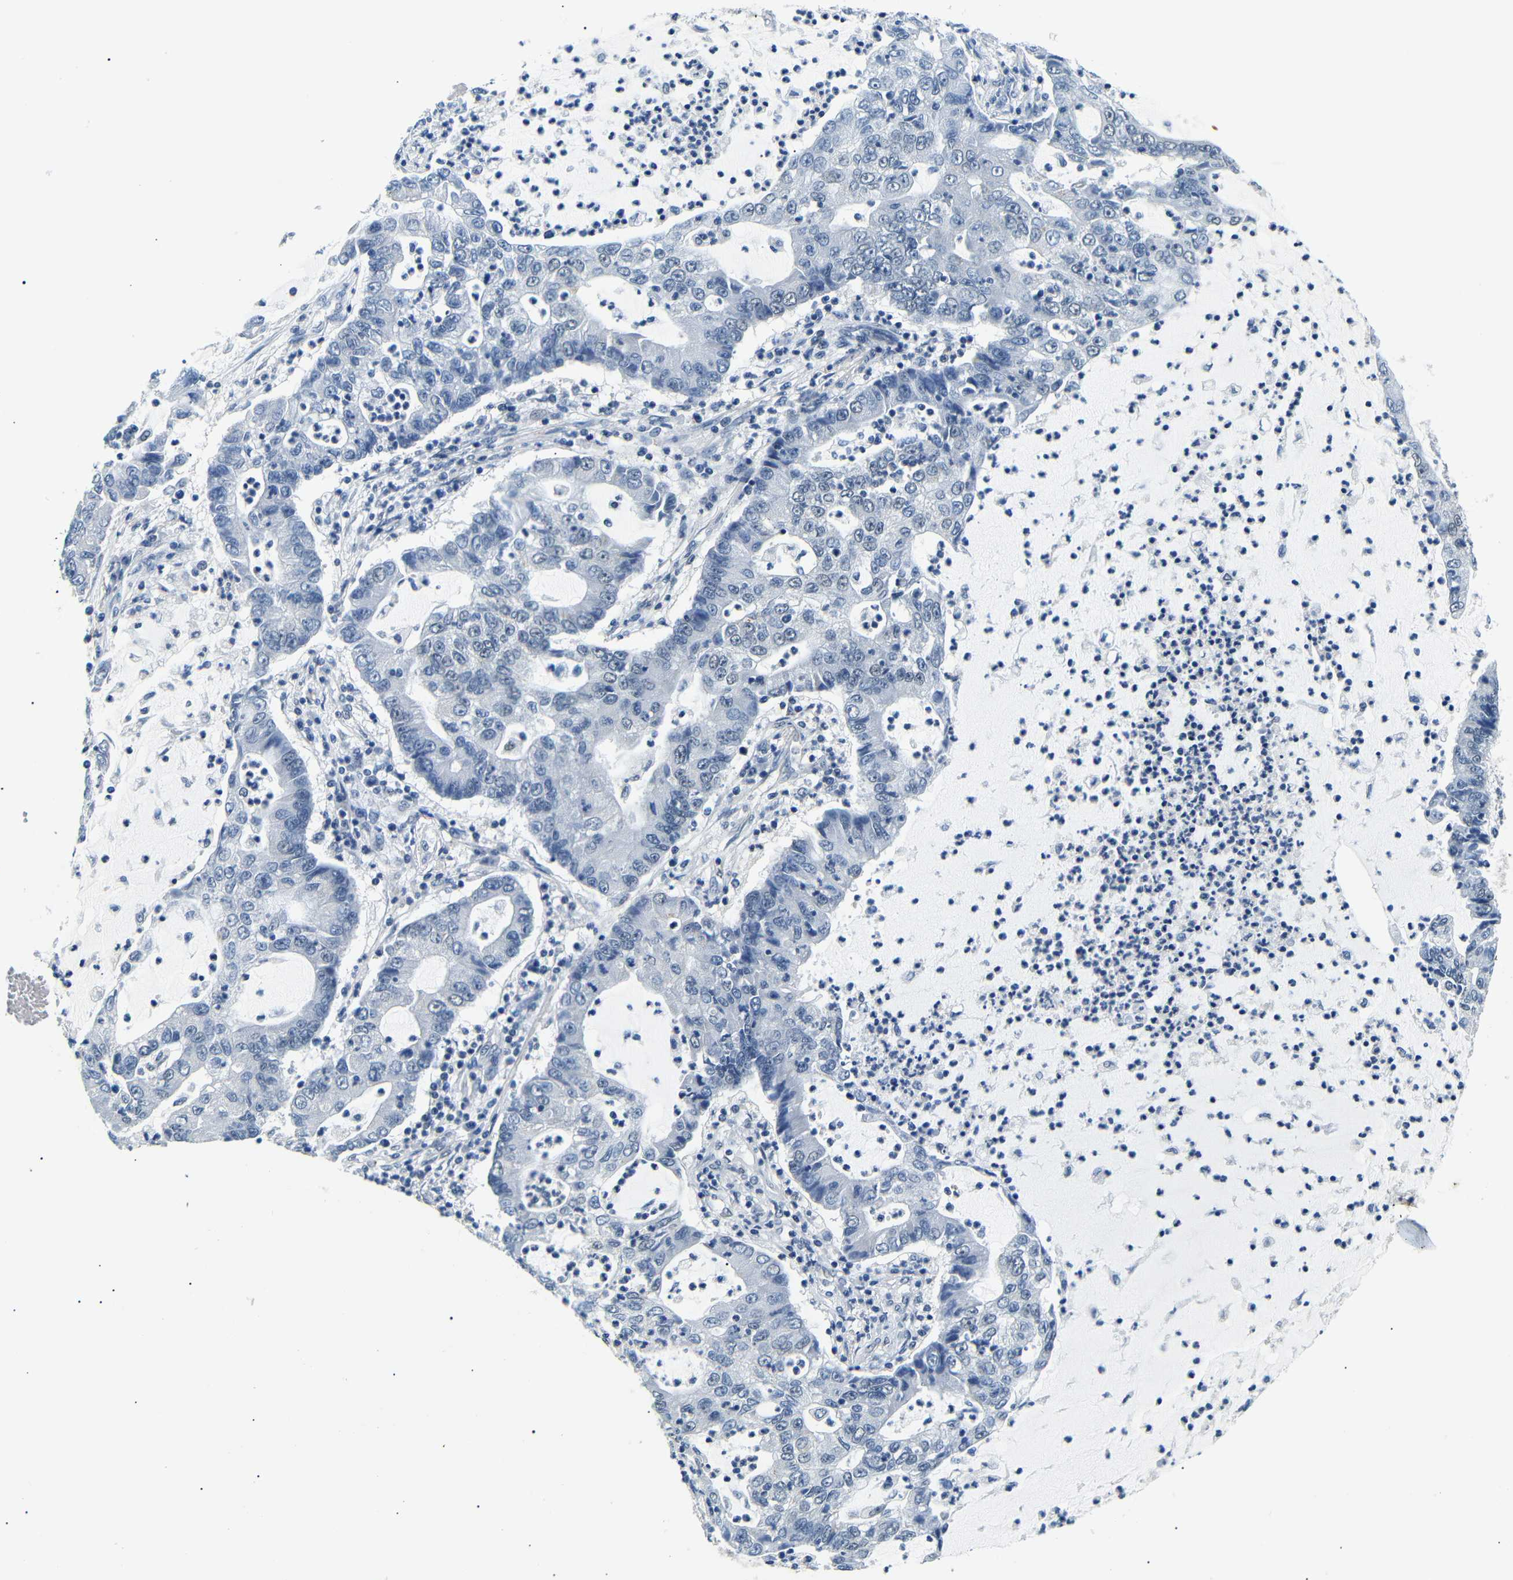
{"staining": {"intensity": "negative", "quantity": "none", "location": "none"}, "tissue": "lung cancer", "cell_type": "Tumor cells", "image_type": "cancer", "snomed": [{"axis": "morphology", "description": "Adenocarcinoma, NOS"}, {"axis": "topography", "description": "Lung"}], "caption": "Immunohistochemistry (IHC) image of neoplastic tissue: lung cancer (adenocarcinoma) stained with DAB shows no significant protein staining in tumor cells.", "gene": "TAFA1", "patient": {"sex": "female", "age": 51}}